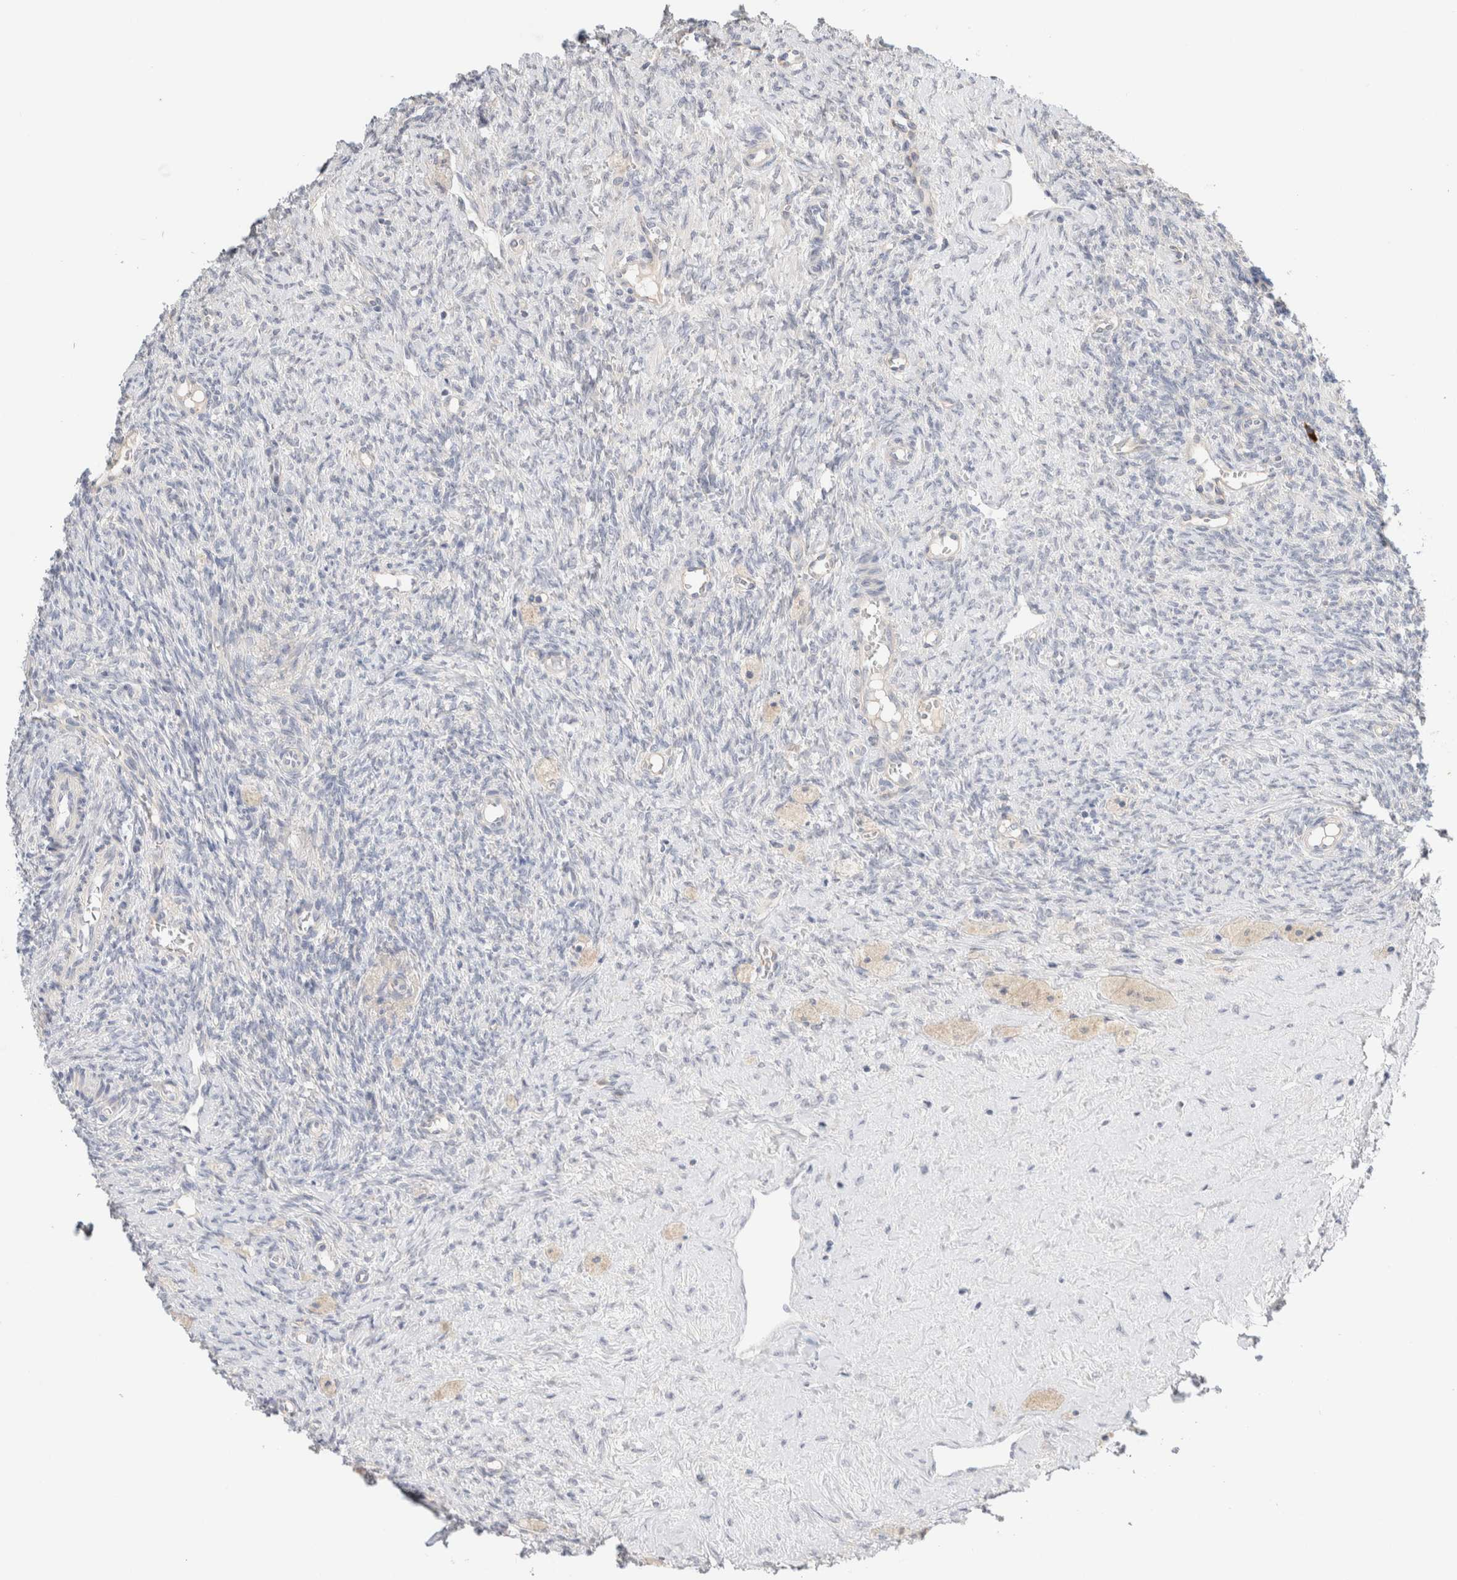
{"staining": {"intensity": "negative", "quantity": "none", "location": "none"}, "tissue": "ovary", "cell_type": "Follicle cells", "image_type": "normal", "snomed": [{"axis": "morphology", "description": "Normal tissue, NOS"}, {"axis": "topography", "description": "Ovary"}], "caption": "Image shows no significant protein positivity in follicle cells of benign ovary.", "gene": "SPRTN", "patient": {"sex": "female", "age": 41}}